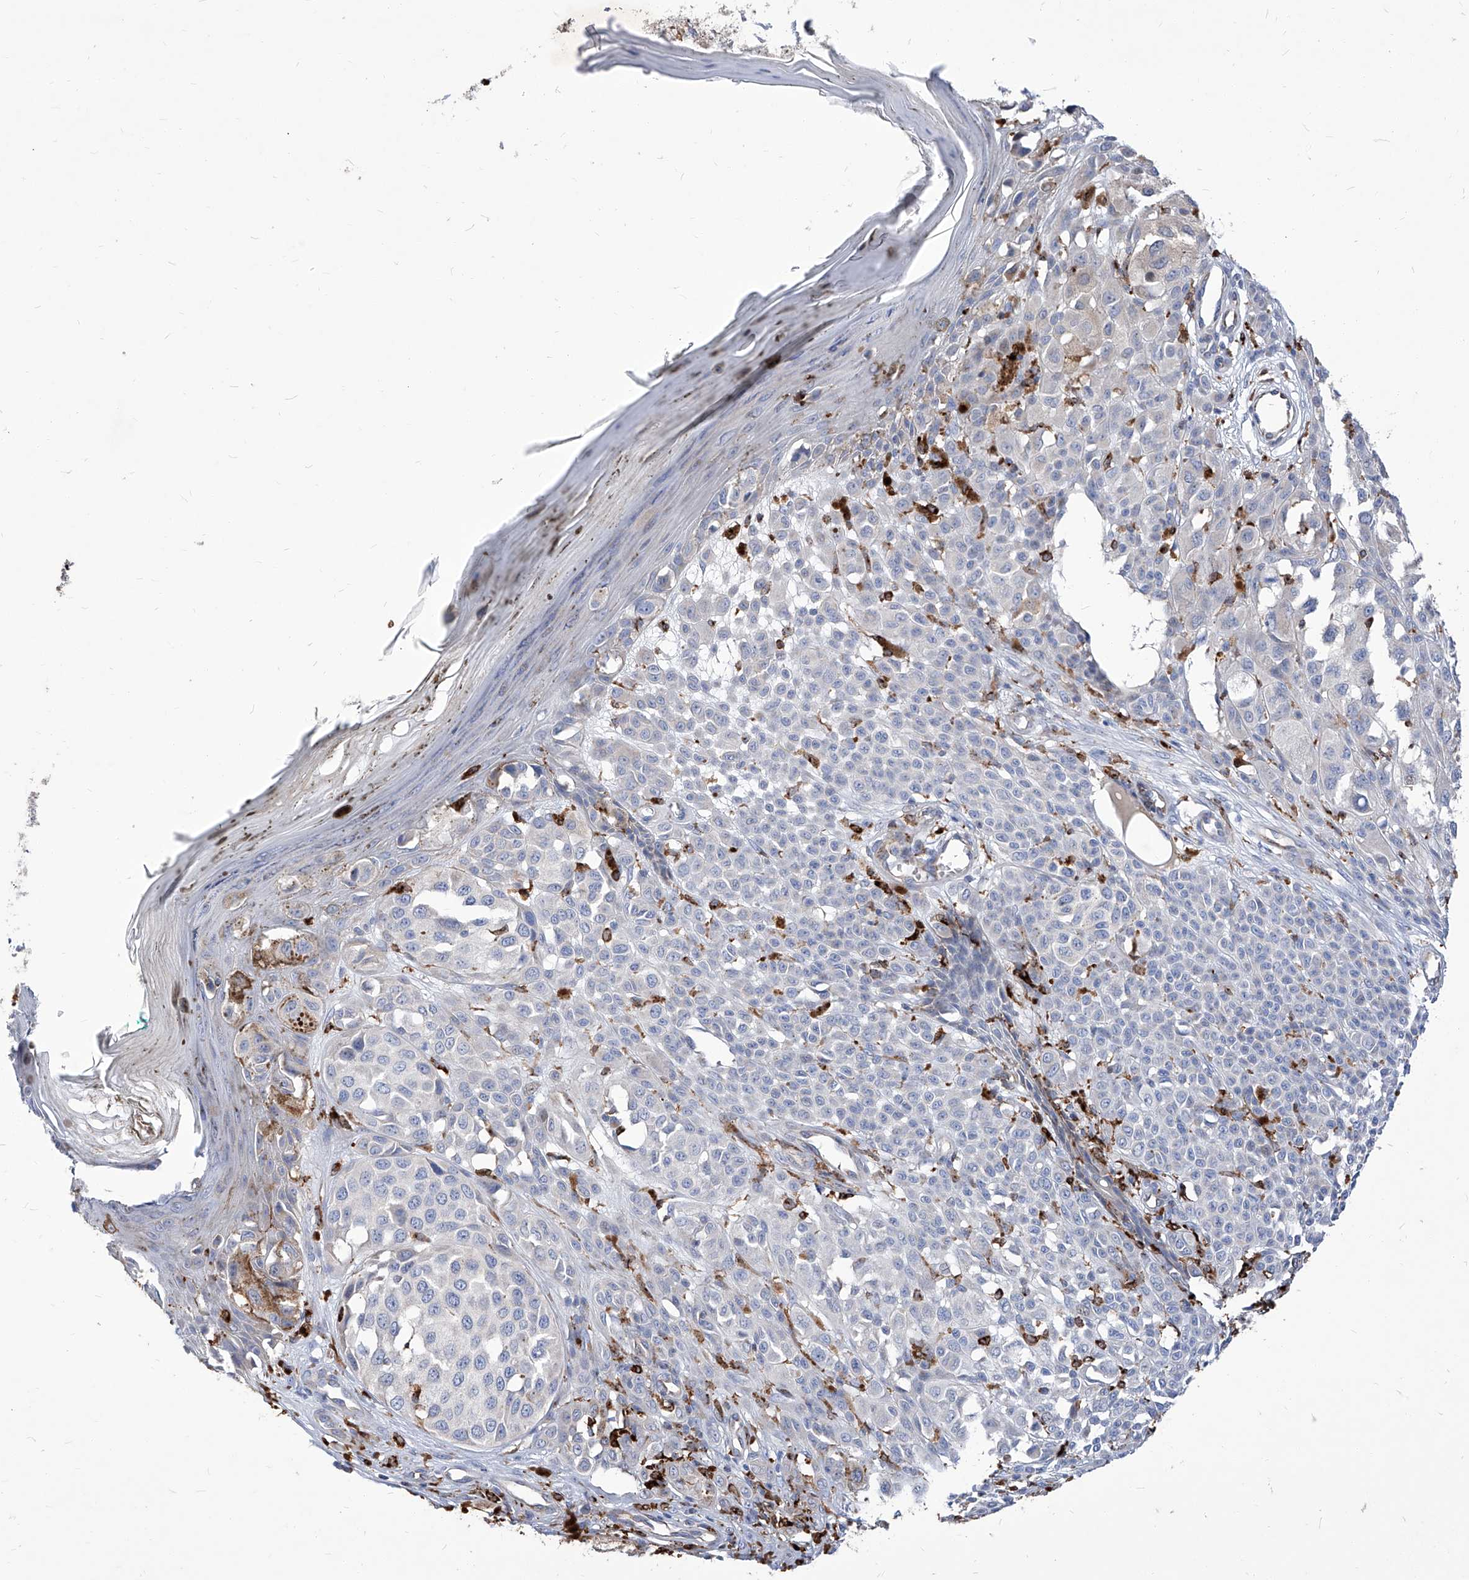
{"staining": {"intensity": "negative", "quantity": "none", "location": "none"}, "tissue": "melanoma", "cell_type": "Tumor cells", "image_type": "cancer", "snomed": [{"axis": "morphology", "description": "Malignant melanoma, NOS"}, {"axis": "topography", "description": "Skin of leg"}], "caption": "Melanoma was stained to show a protein in brown. There is no significant positivity in tumor cells.", "gene": "UBOX5", "patient": {"sex": "female", "age": 72}}